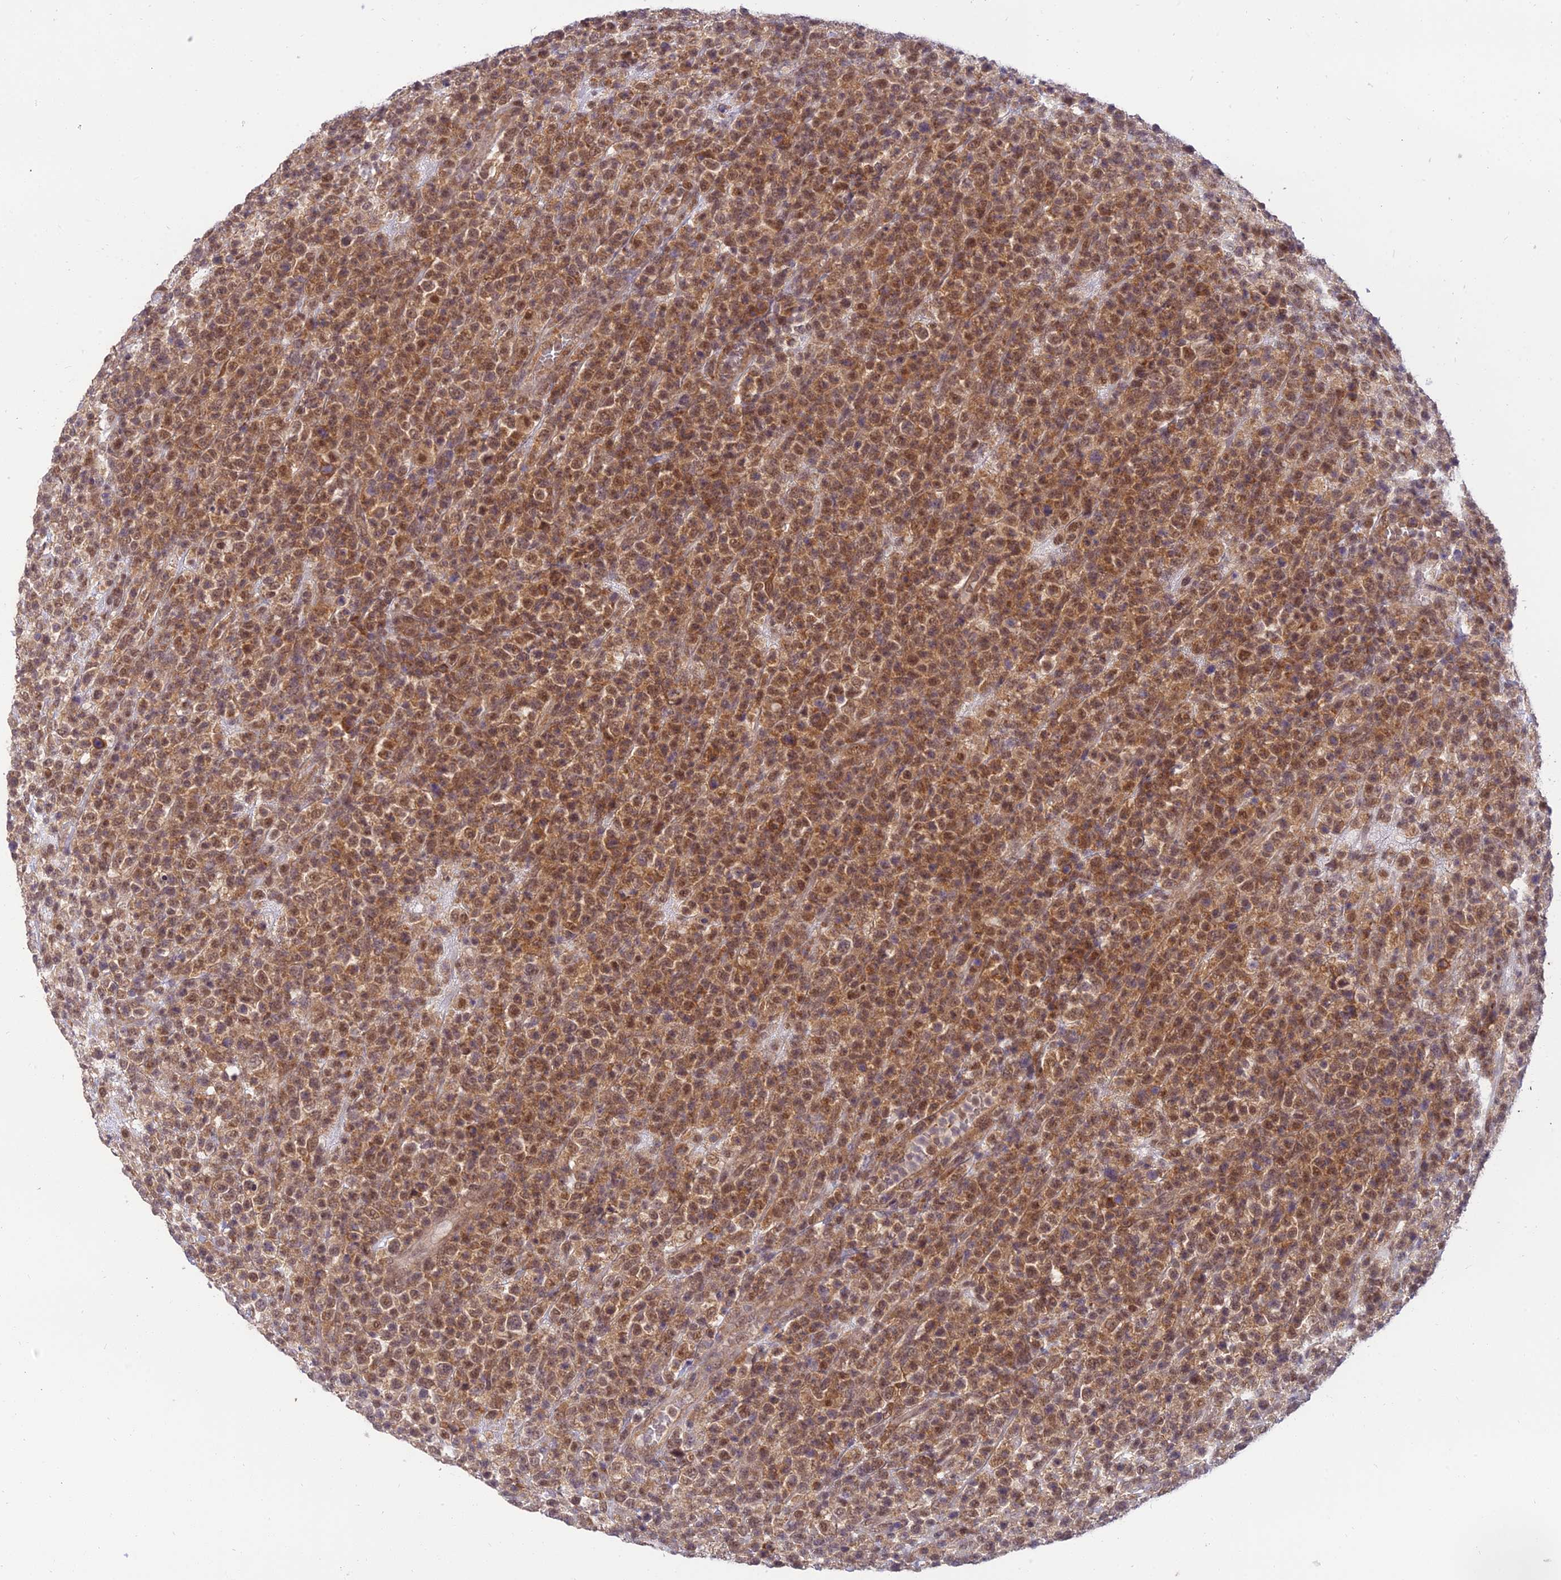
{"staining": {"intensity": "moderate", "quantity": ">75%", "location": "cytoplasmic/membranous,nuclear"}, "tissue": "lymphoma", "cell_type": "Tumor cells", "image_type": "cancer", "snomed": [{"axis": "morphology", "description": "Malignant lymphoma, non-Hodgkin's type, High grade"}, {"axis": "topography", "description": "Colon"}], "caption": "A brown stain labels moderate cytoplasmic/membranous and nuclear staining of a protein in human high-grade malignant lymphoma, non-Hodgkin's type tumor cells.", "gene": "SKIC8", "patient": {"sex": "female", "age": 53}}